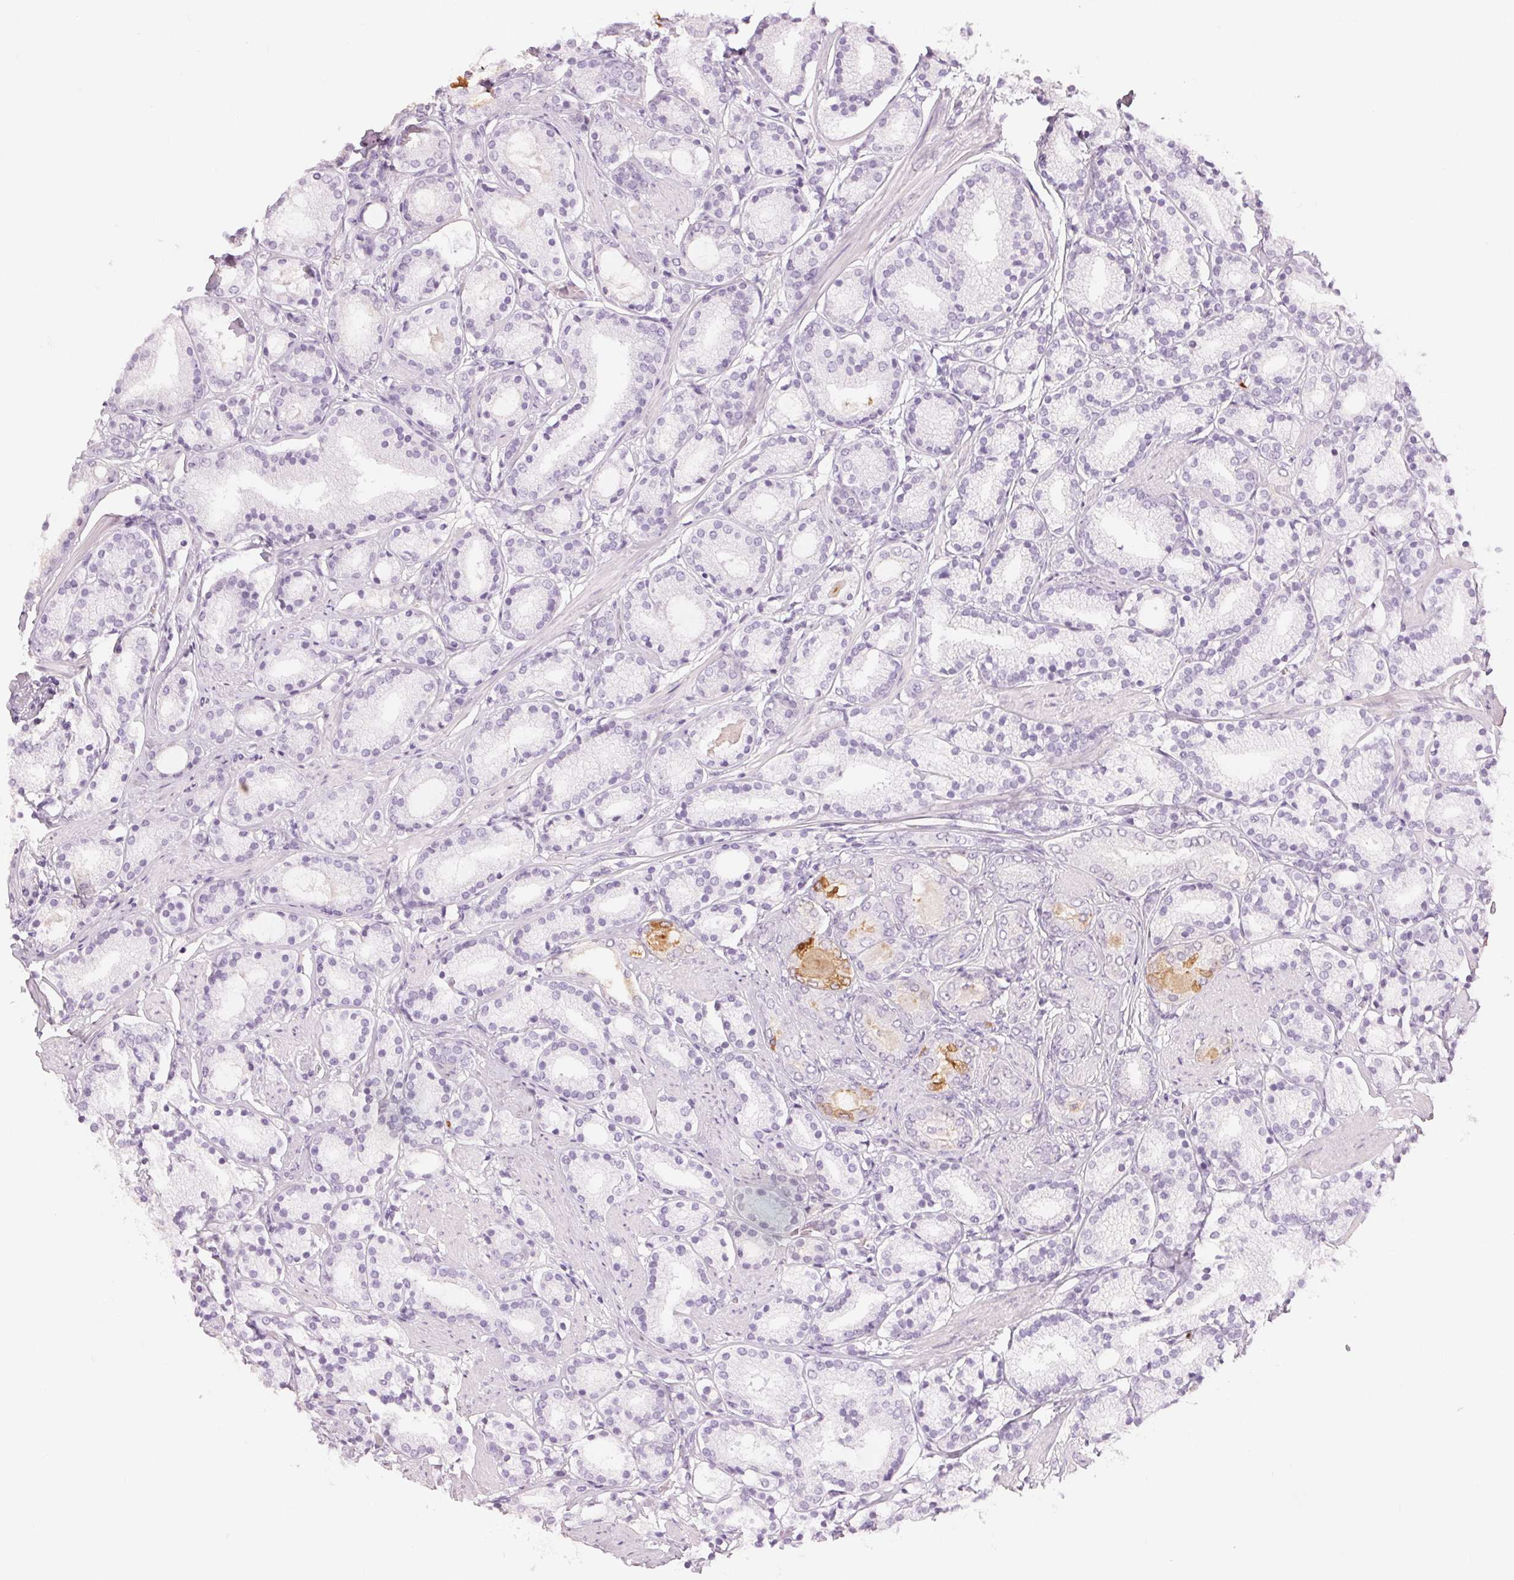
{"staining": {"intensity": "negative", "quantity": "none", "location": "none"}, "tissue": "prostate cancer", "cell_type": "Tumor cells", "image_type": "cancer", "snomed": [{"axis": "morphology", "description": "Adenocarcinoma, High grade"}, {"axis": "topography", "description": "Prostate"}], "caption": "Tumor cells are negative for protein expression in human prostate adenocarcinoma (high-grade). (DAB (3,3'-diaminobenzidine) immunohistochemistry (IHC) visualized using brightfield microscopy, high magnification).", "gene": "KLK7", "patient": {"sex": "male", "age": 63}}